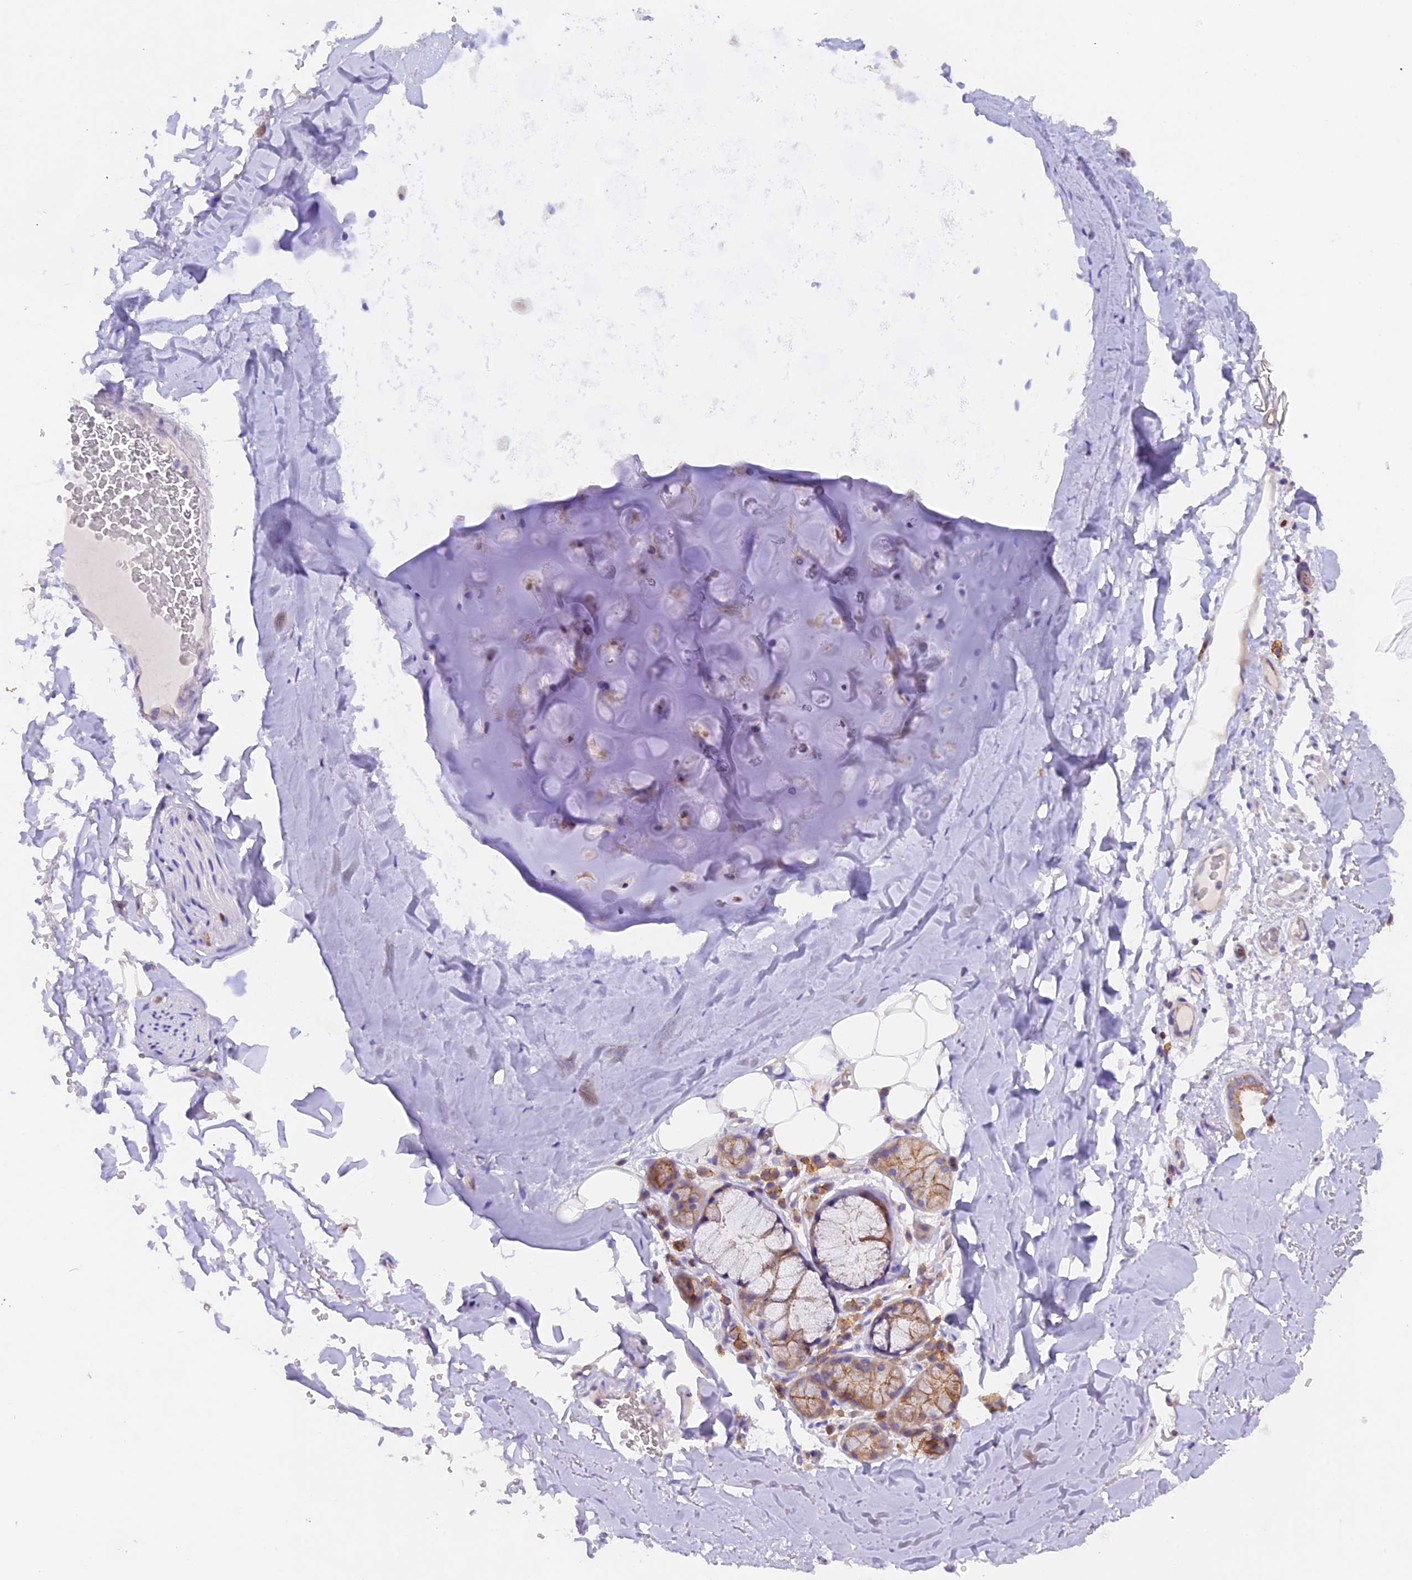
{"staining": {"intensity": "negative", "quantity": "none", "location": "none"}, "tissue": "adipose tissue", "cell_type": "Adipocytes", "image_type": "normal", "snomed": [{"axis": "morphology", "description": "Normal tissue, NOS"}, {"axis": "topography", "description": "Lymph node"}, {"axis": "topography", "description": "Bronchus"}], "caption": "High magnification brightfield microscopy of normal adipose tissue stained with DAB (brown) and counterstained with hematoxylin (blue): adipocytes show no significant expression. (DAB immunohistochemistry, high magnification).", "gene": "FAM193A", "patient": {"sex": "male", "age": 63}}